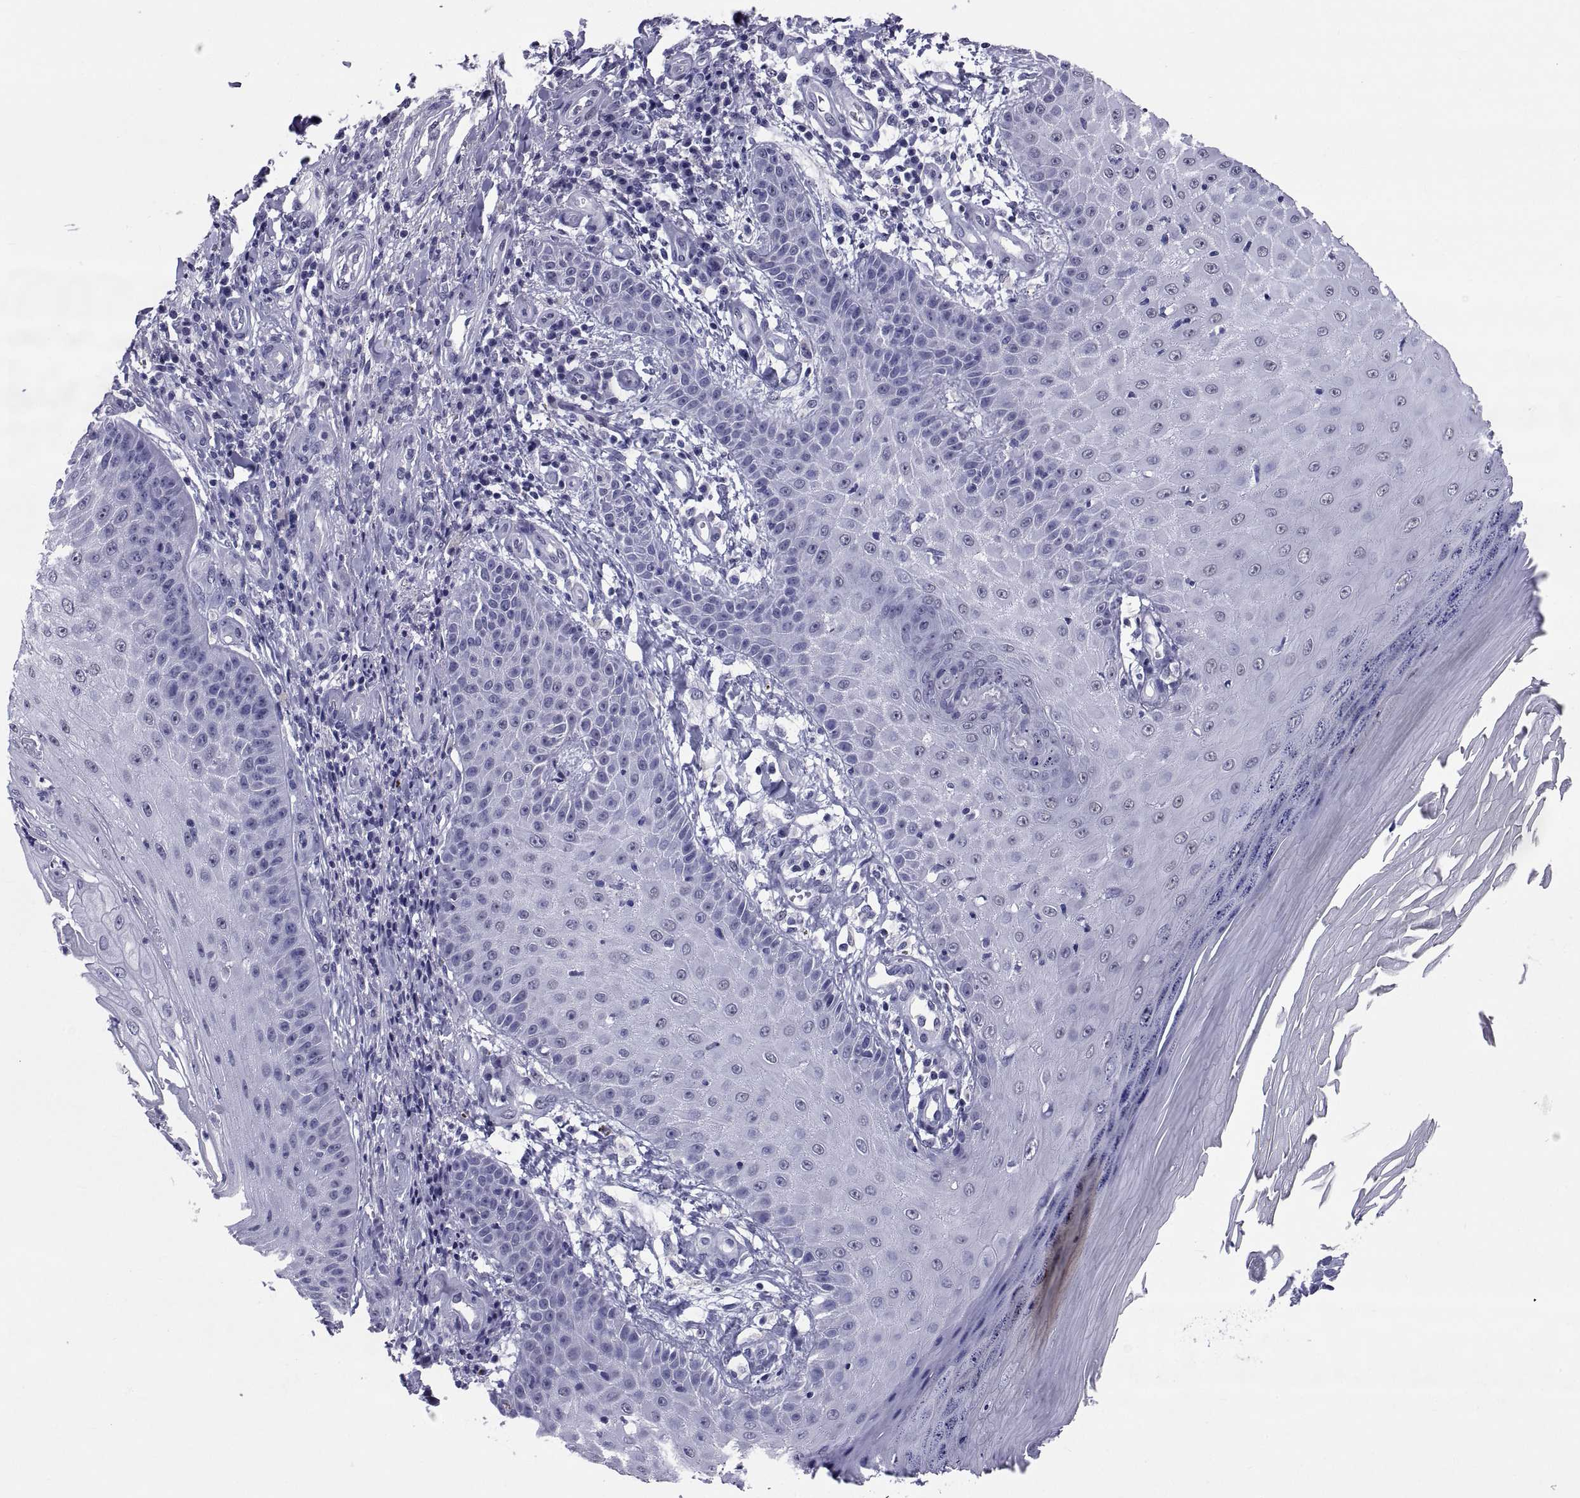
{"staining": {"intensity": "negative", "quantity": "none", "location": "none"}, "tissue": "skin cancer", "cell_type": "Tumor cells", "image_type": "cancer", "snomed": [{"axis": "morphology", "description": "Squamous cell carcinoma, NOS"}, {"axis": "topography", "description": "Skin"}], "caption": "A micrograph of skin cancer (squamous cell carcinoma) stained for a protein demonstrates no brown staining in tumor cells.", "gene": "TGFBR3L", "patient": {"sex": "male", "age": 70}}